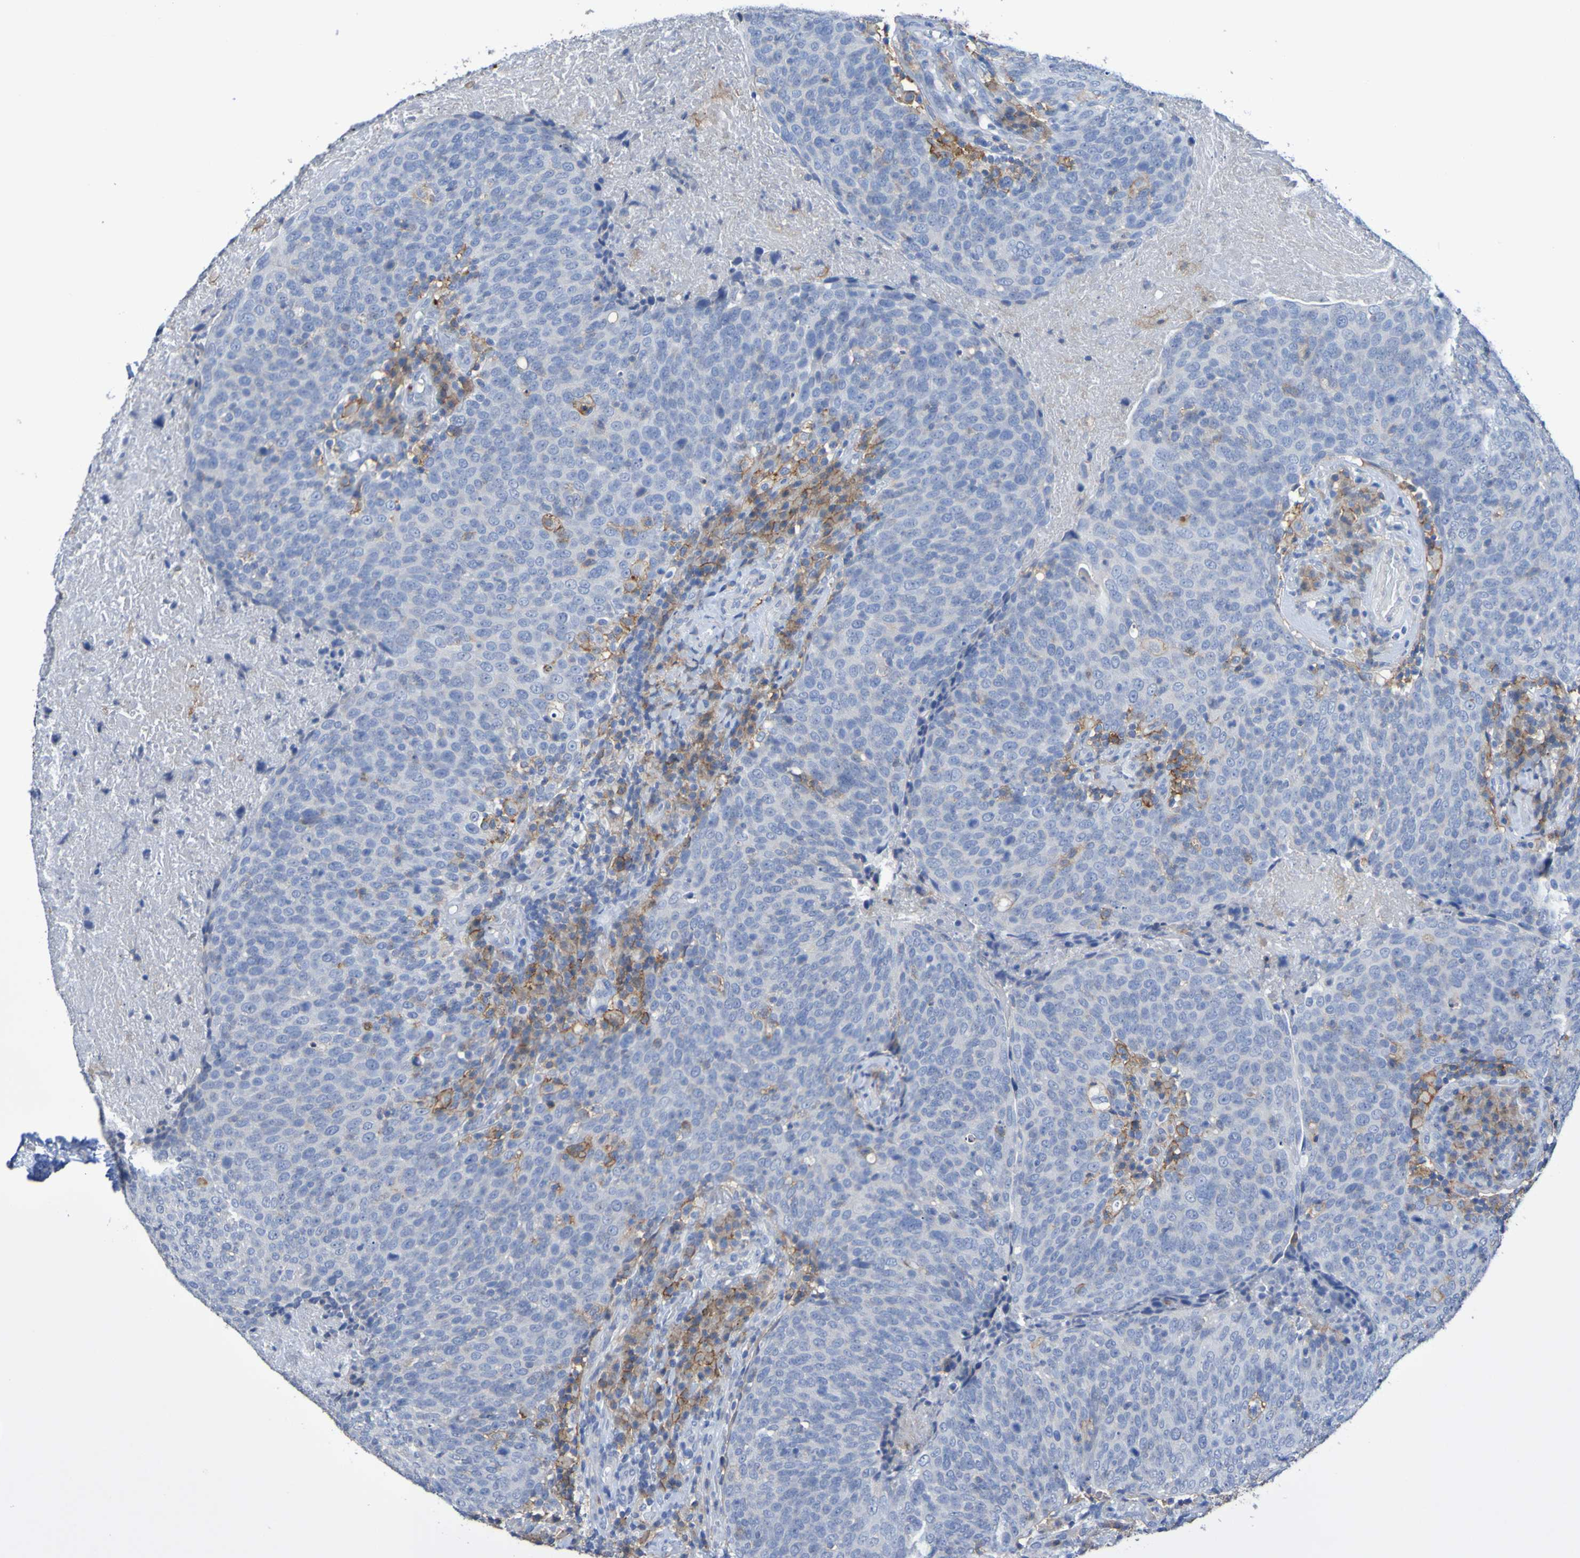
{"staining": {"intensity": "moderate", "quantity": "<25%", "location": "cytoplasmic/membranous"}, "tissue": "head and neck cancer", "cell_type": "Tumor cells", "image_type": "cancer", "snomed": [{"axis": "morphology", "description": "Squamous cell carcinoma, NOS"}, {"axis": "morphology", "description": "Squamous cell carcinoma, metastatic, NOS"}, {"axis": "topography", "description": "Lymph node"}, {"axis": "topography", "description": "Head-Neck"}], "caption": "Immunohistochemistry (DAB (3,3'-diaminobenzidine)) staining of human head and neck cancer displays moderate cytoplasmic/membranous protein positivity in approximately <25% of tumor cells. (Brightfield microscopy of DAB IHC at high magnification).", "gene": "SLC3A2", "patient": {"sex": "male", "age": 62}}